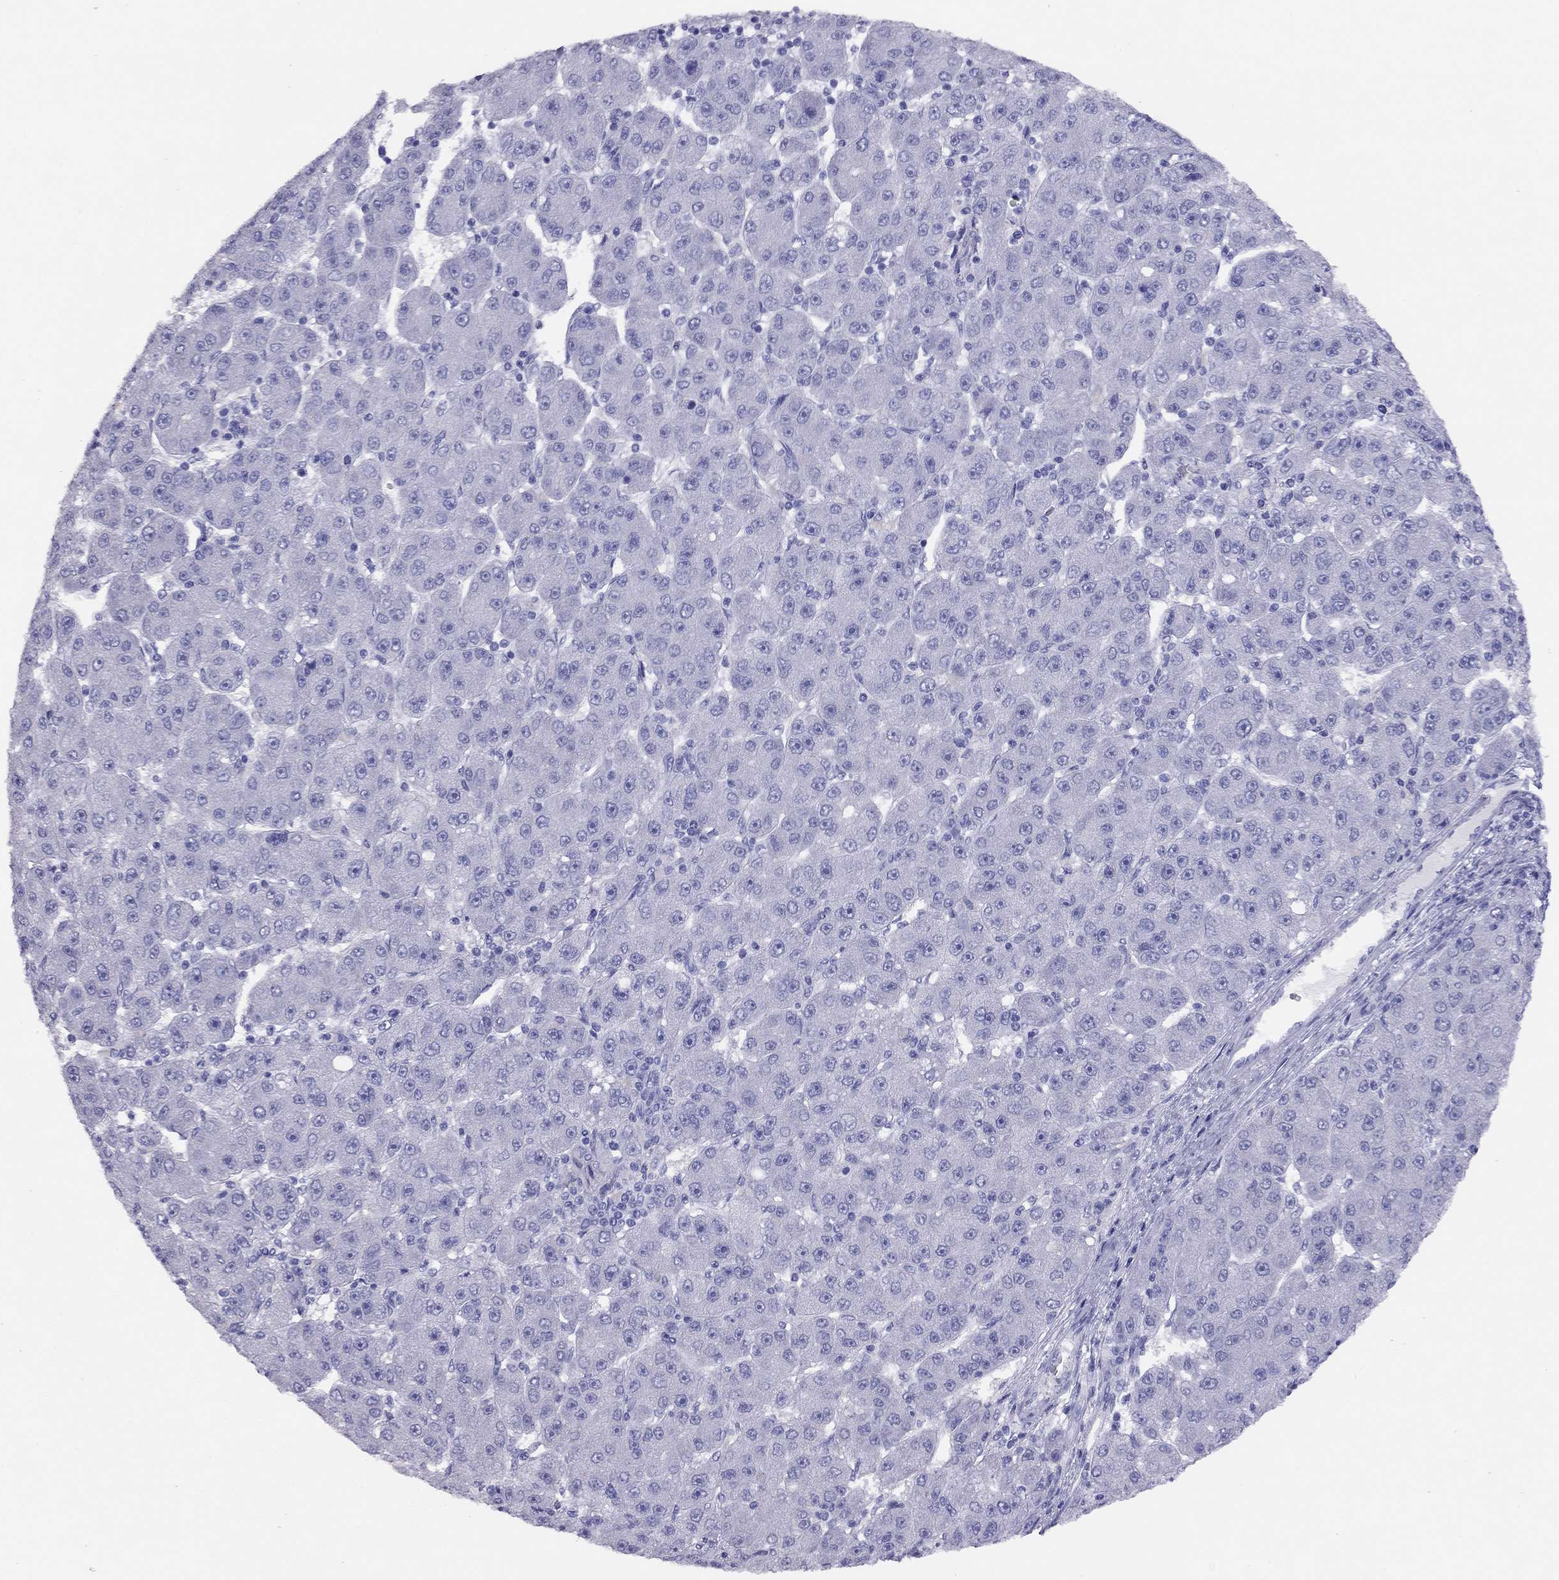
{"staining": {"intensity": "negative", "quantity": "none", "location": "none"}, "tissue": "liver cancer", "cell_type": "Tumor cells", "image_type": "cancer", "snomed": [{"axis": "morphology", "description": "Carcinoma, Hepatocellular, NOS"}, {"axis": "topography", "description": "Liver"}], "caption": "Tumor cells are negative for brown protein staining in liver cancer (hepatocellular carcinoma).", "gene": "LRIT2", "patient": {"sex": "male", "age": 67}}